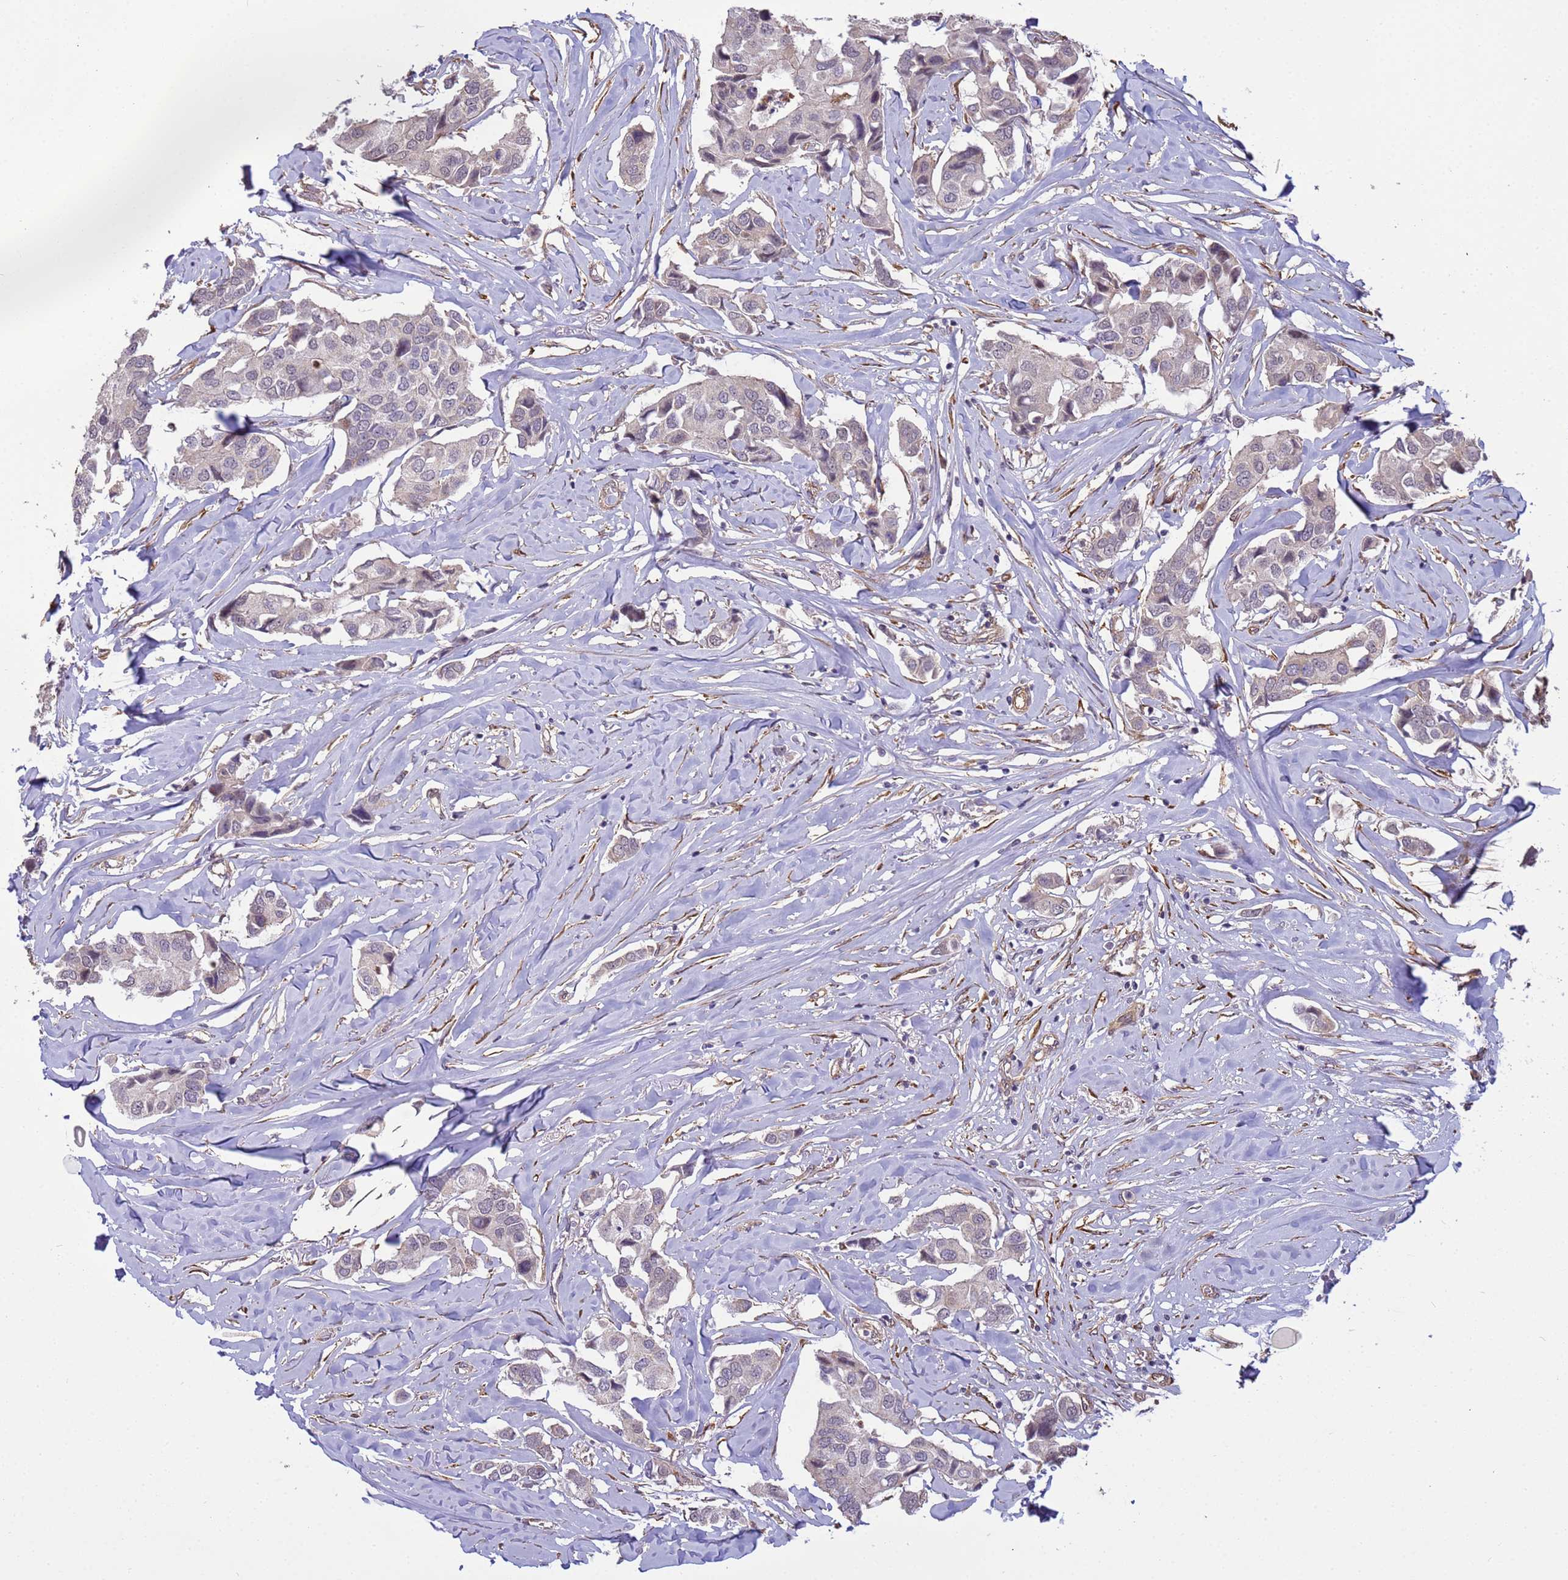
{"staining": {"intensity": "negative", "quantity": "none", "location": "none"}, "tissue": "breast cancer", "cell_type": "Tumor cells", "image_type": "cancer", "snomed": [{"axis": "morphology", "description": "Duct carcinoma"}, {"axis": "topography", "description": "Breast"}], "caption": "A high-resolution image shows immunohistochemistry staining of infiltrating ductal carcinoma (breast), which reveals no significant expression in tumor cells.", "gene": "ITGB4", "patient": {"sex": "female", "age": 80}}